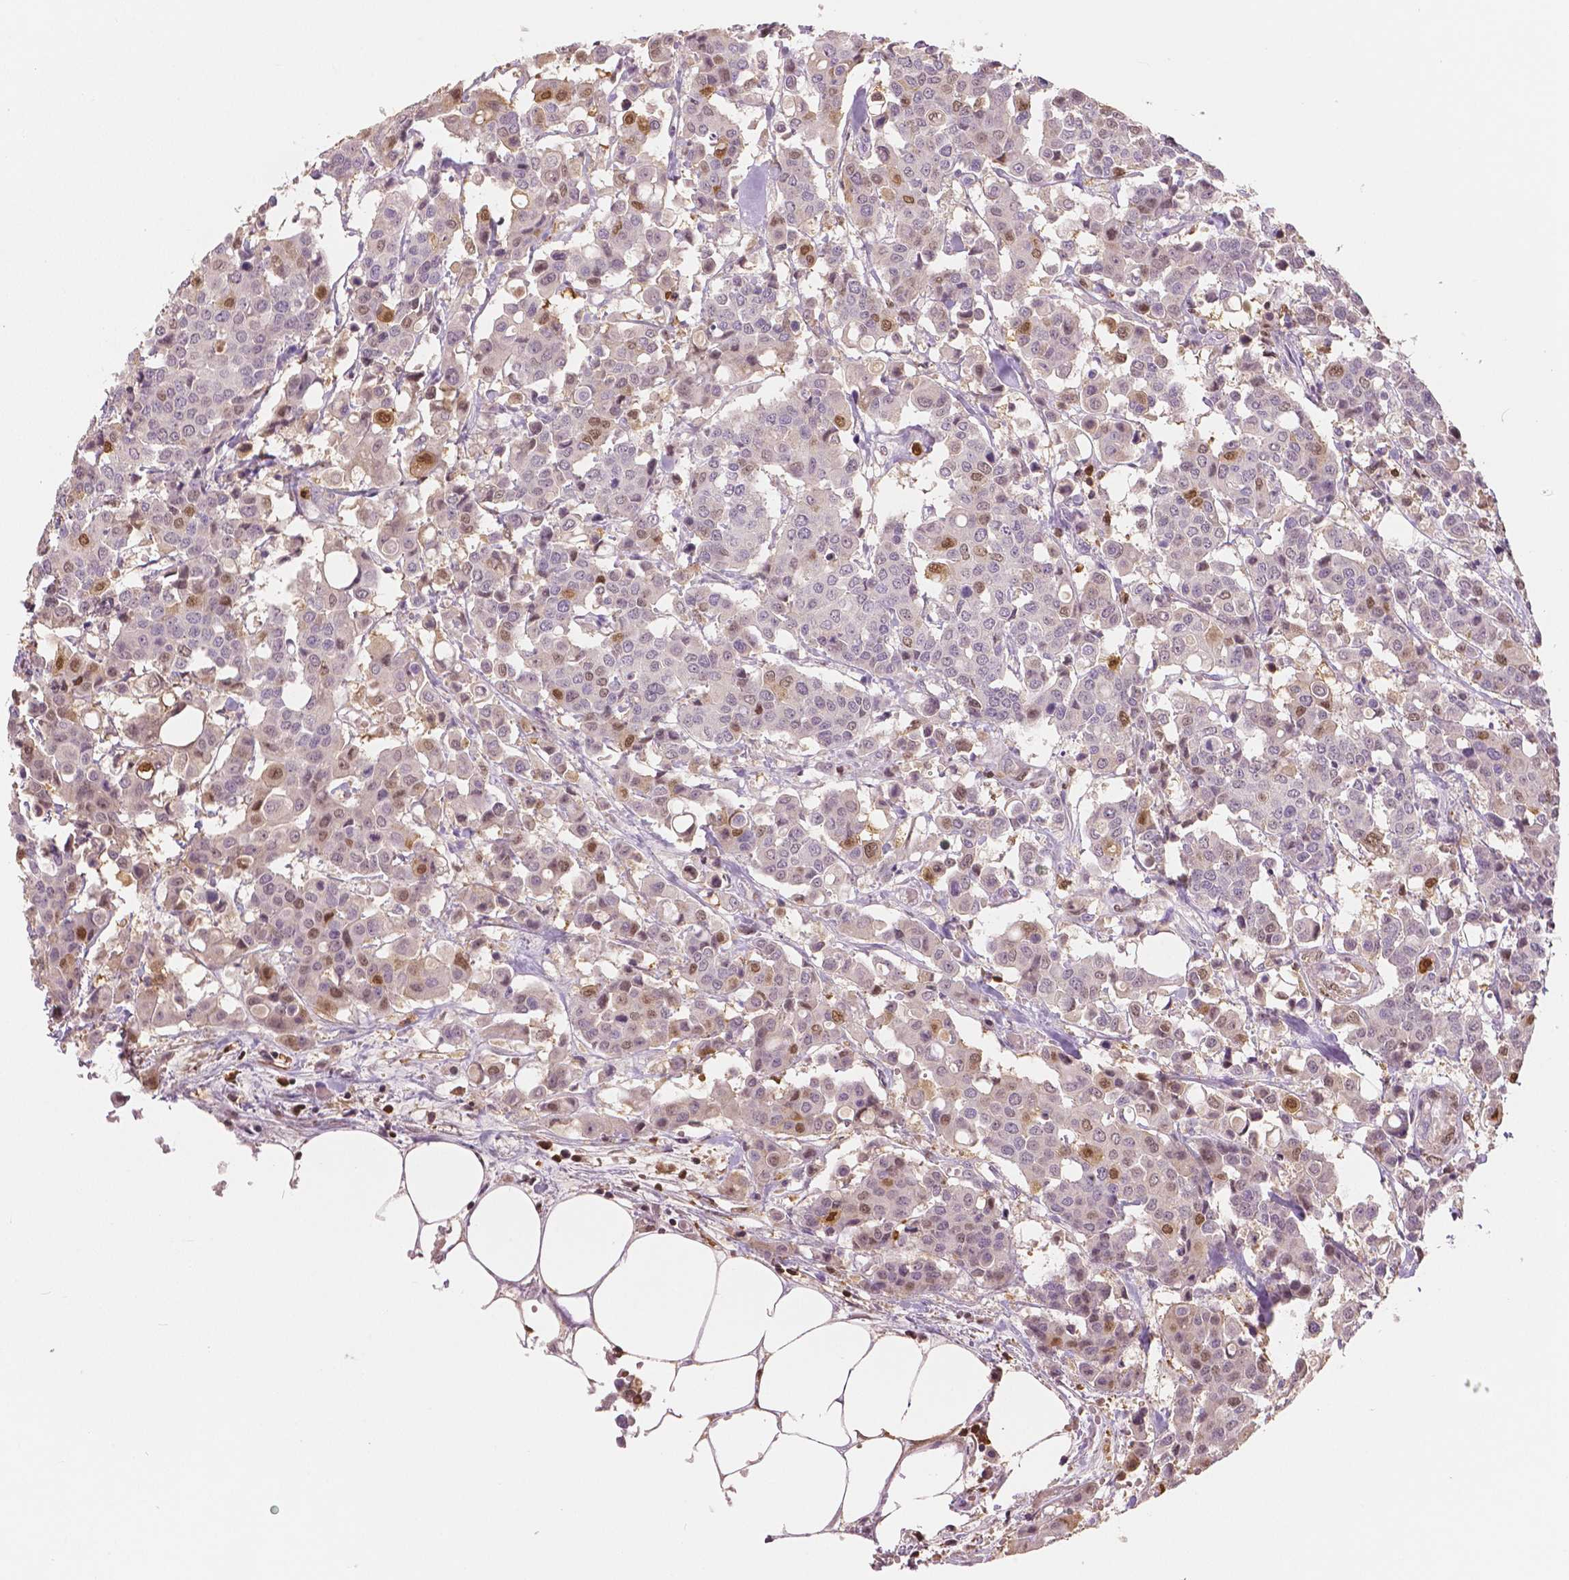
{"staining": {"intensity": "moderate", "quantity": "<25%", "location": "nuclear"}, "tissue": "carcinoid", "cell_type": "Tumor cells", "image_type": "cancer", "snomed": [{"axis": "morphology", "description": "Carcinoid, malignant, NOS"}, {"axis": "topography", "description": "Colon"}], "caption": "Moderate nuclear positivity is identified in about <25% of tumor cells in carcinoid. The staining is performed using DAB (3,3'-diaminobenzidine) brown chromogen to label protein expression. The nuclei are counter-stained blue using hematoxylin.", "gene": "S100A4", "patient": {"sex": "male", "age": 81}}